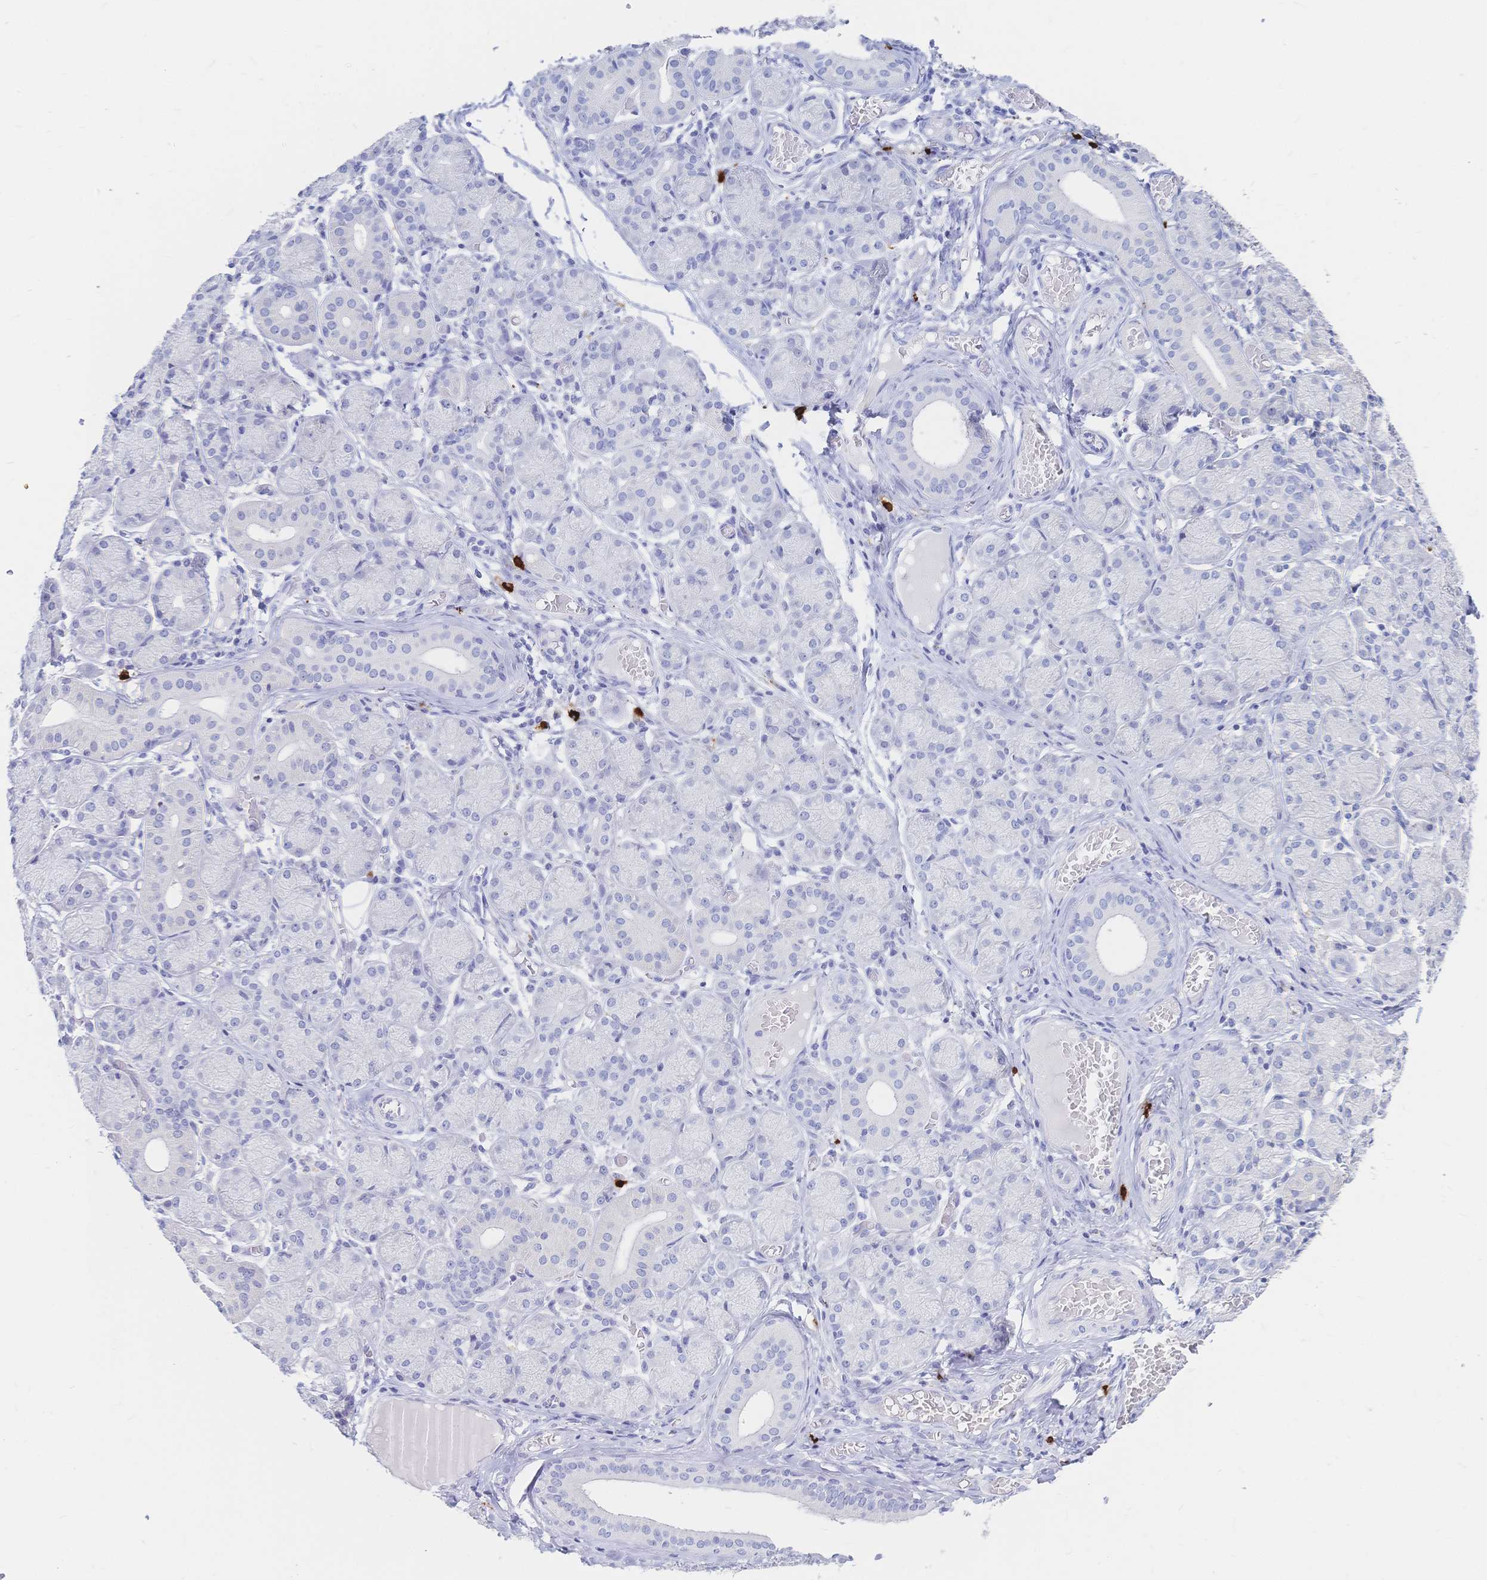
{"staining": {"intensity": "negative", "quantity": "none", "location": "none"}, "tissue": "salivary gland", "cell_type": "Glandular cells", "image_type": "normal", "snomed": [{"axis": "morphology", "description": "Normal tissue, NOS"}, {"axis": "topography", "description": "Salivary gland"}], "caption": "The immunohistochemistry (IHC) image has no significant positivity in glandular cells of salivary gland. (Immunohistochemistry, brightfield microscopy, high magnification).", "gene": "IL2RB", "patient": {"sex": "female", "age": 24}}